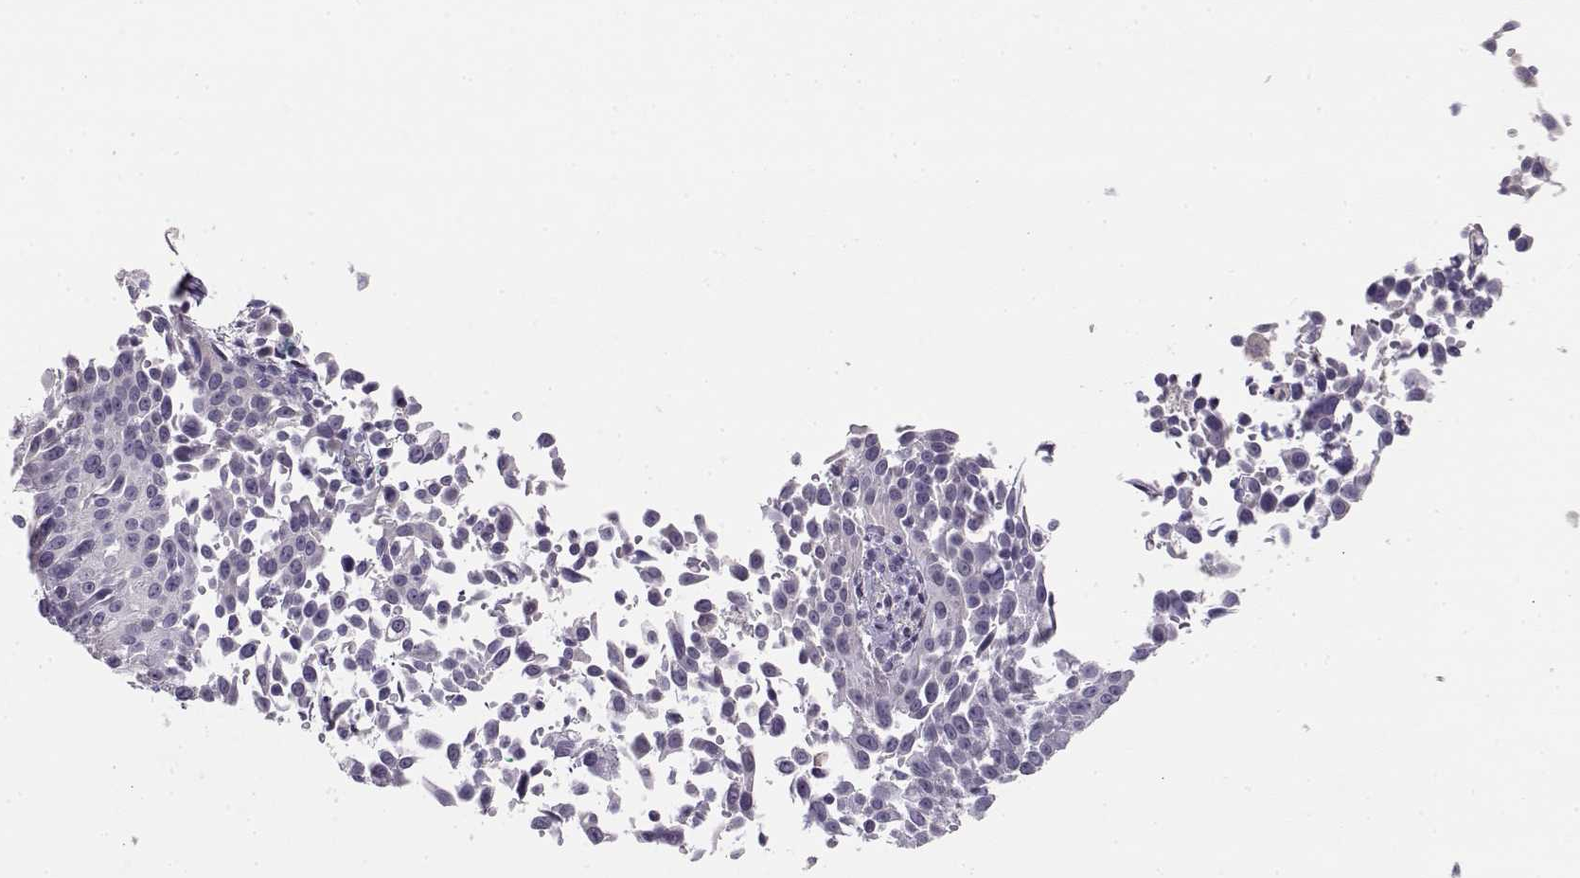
{"staining": {"intensity": "negative", "quantity": "none", "location": "none"}, "tissue": "cervical cancer", "cell_type": "Tumor cells", "image_type": "cancer", "snomed": [{"axis": "morphology", "description": "Squamous cell carcinoma, NOS"}, {"axis": "topography", "description": "Cervix"}], "caption": "This is an immunohistochemistry histopathology image of cervical cancer. There is no expression in tumor cells.", "gene": "ENDOU", "patient": {"sex": "female", "age": 26}}